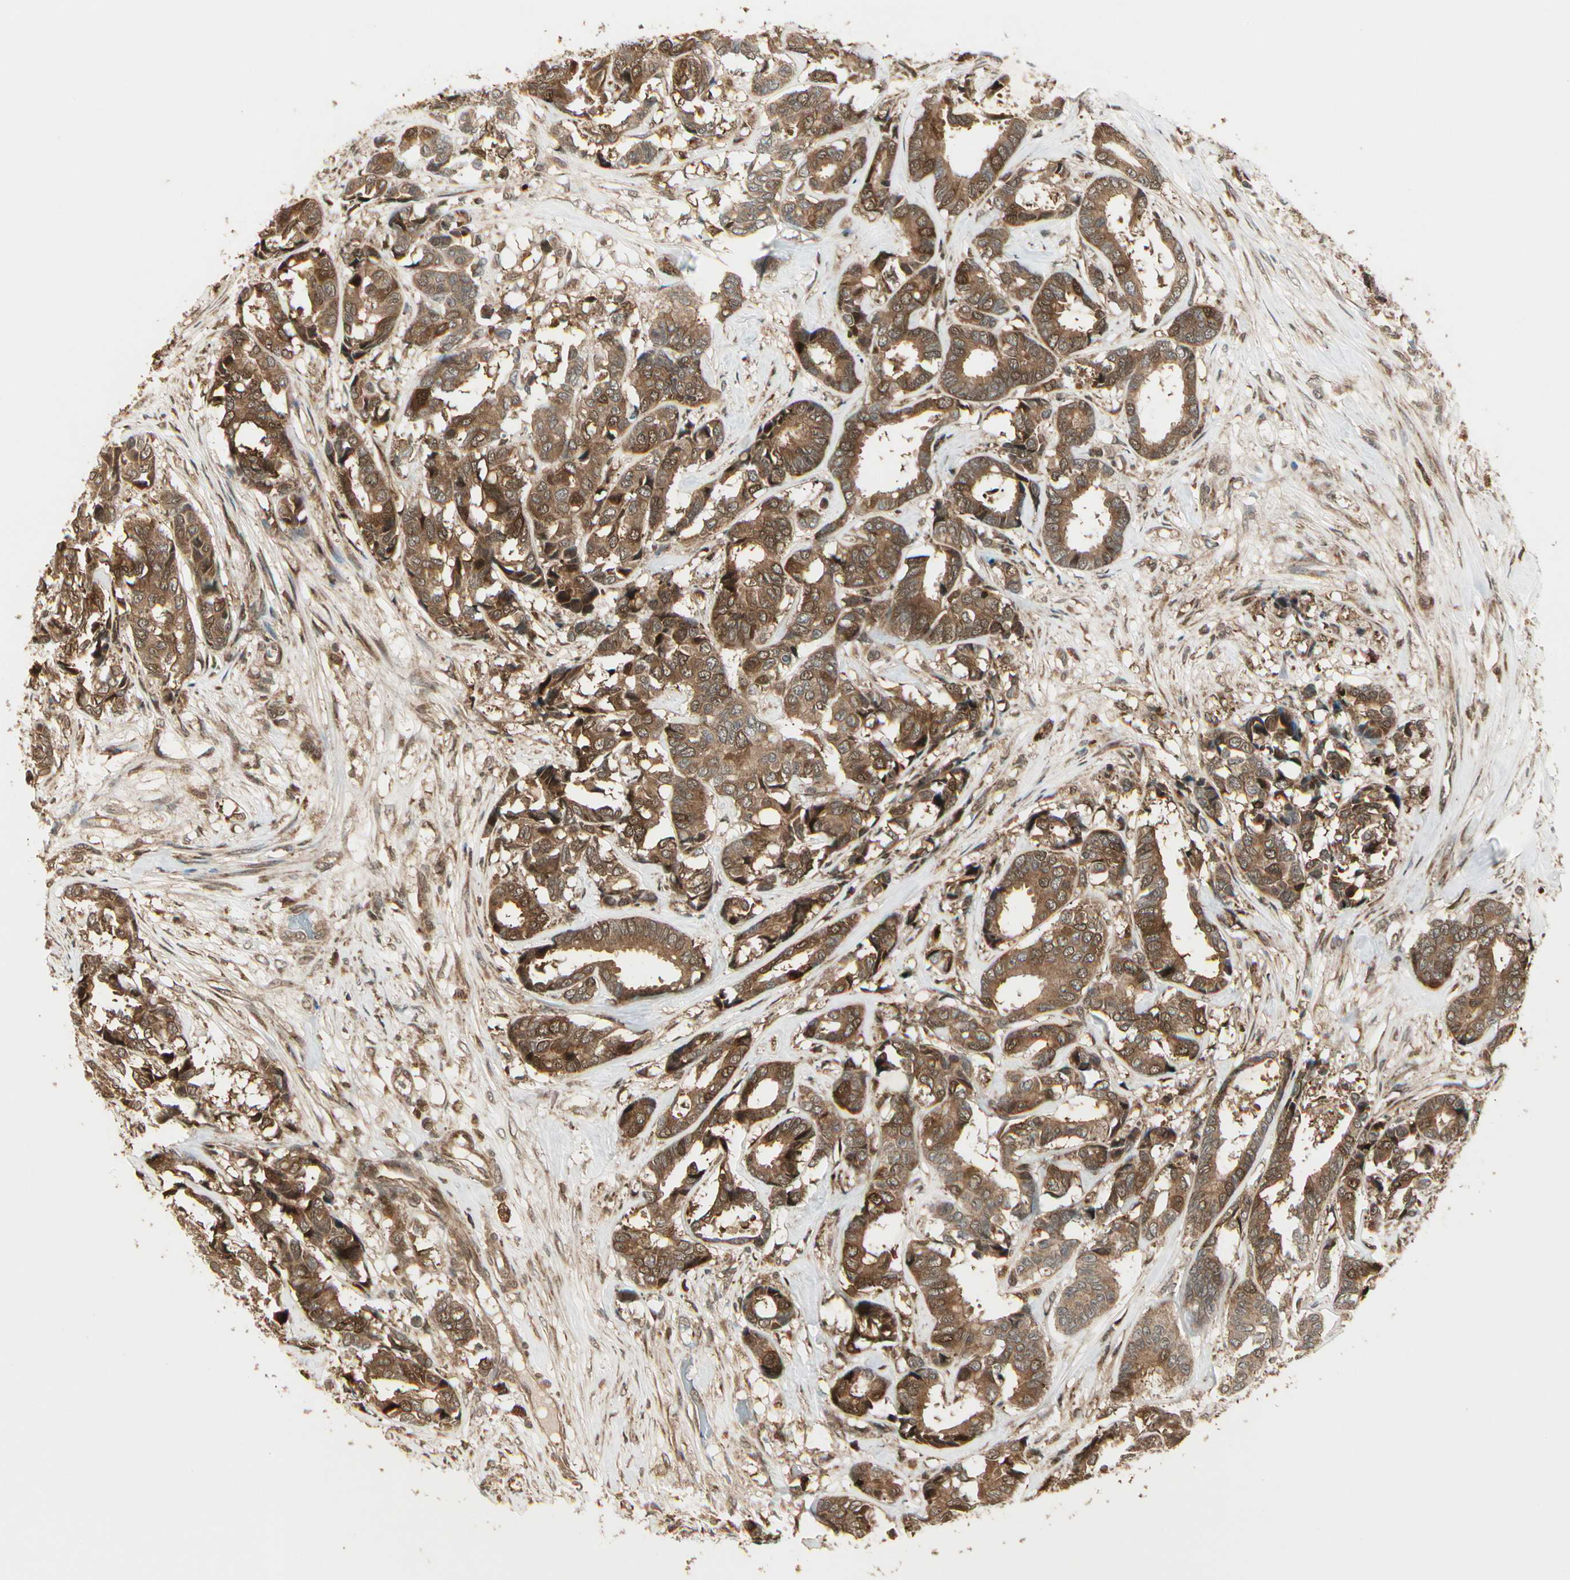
{"staining": {"intensity": "moderate", "quantity": ">75%", "location": "cytoplasmic/membranous"}, "tissue": "breast cancer", "cell_type": "Tumor cells", "image_type": "cancer", "snomed": [{"axis": "morphology", "description": "Duct carcinoma"}, {"axis": "topography", "description": "Breast"}], "caption": "Protein expression analysis of intraductal carcinoma (breast) displays moderate cytoplasmic/membranous staining in approximately >75% of tumor cells. The staining was performed using DAB (3,3'-diaminobenzidine), with brown indicating positive protein expression. Nuclei are stained blue with hematoxylin.", "gene": "GLUL", "patient": {"sex": "female", "age": 87}}